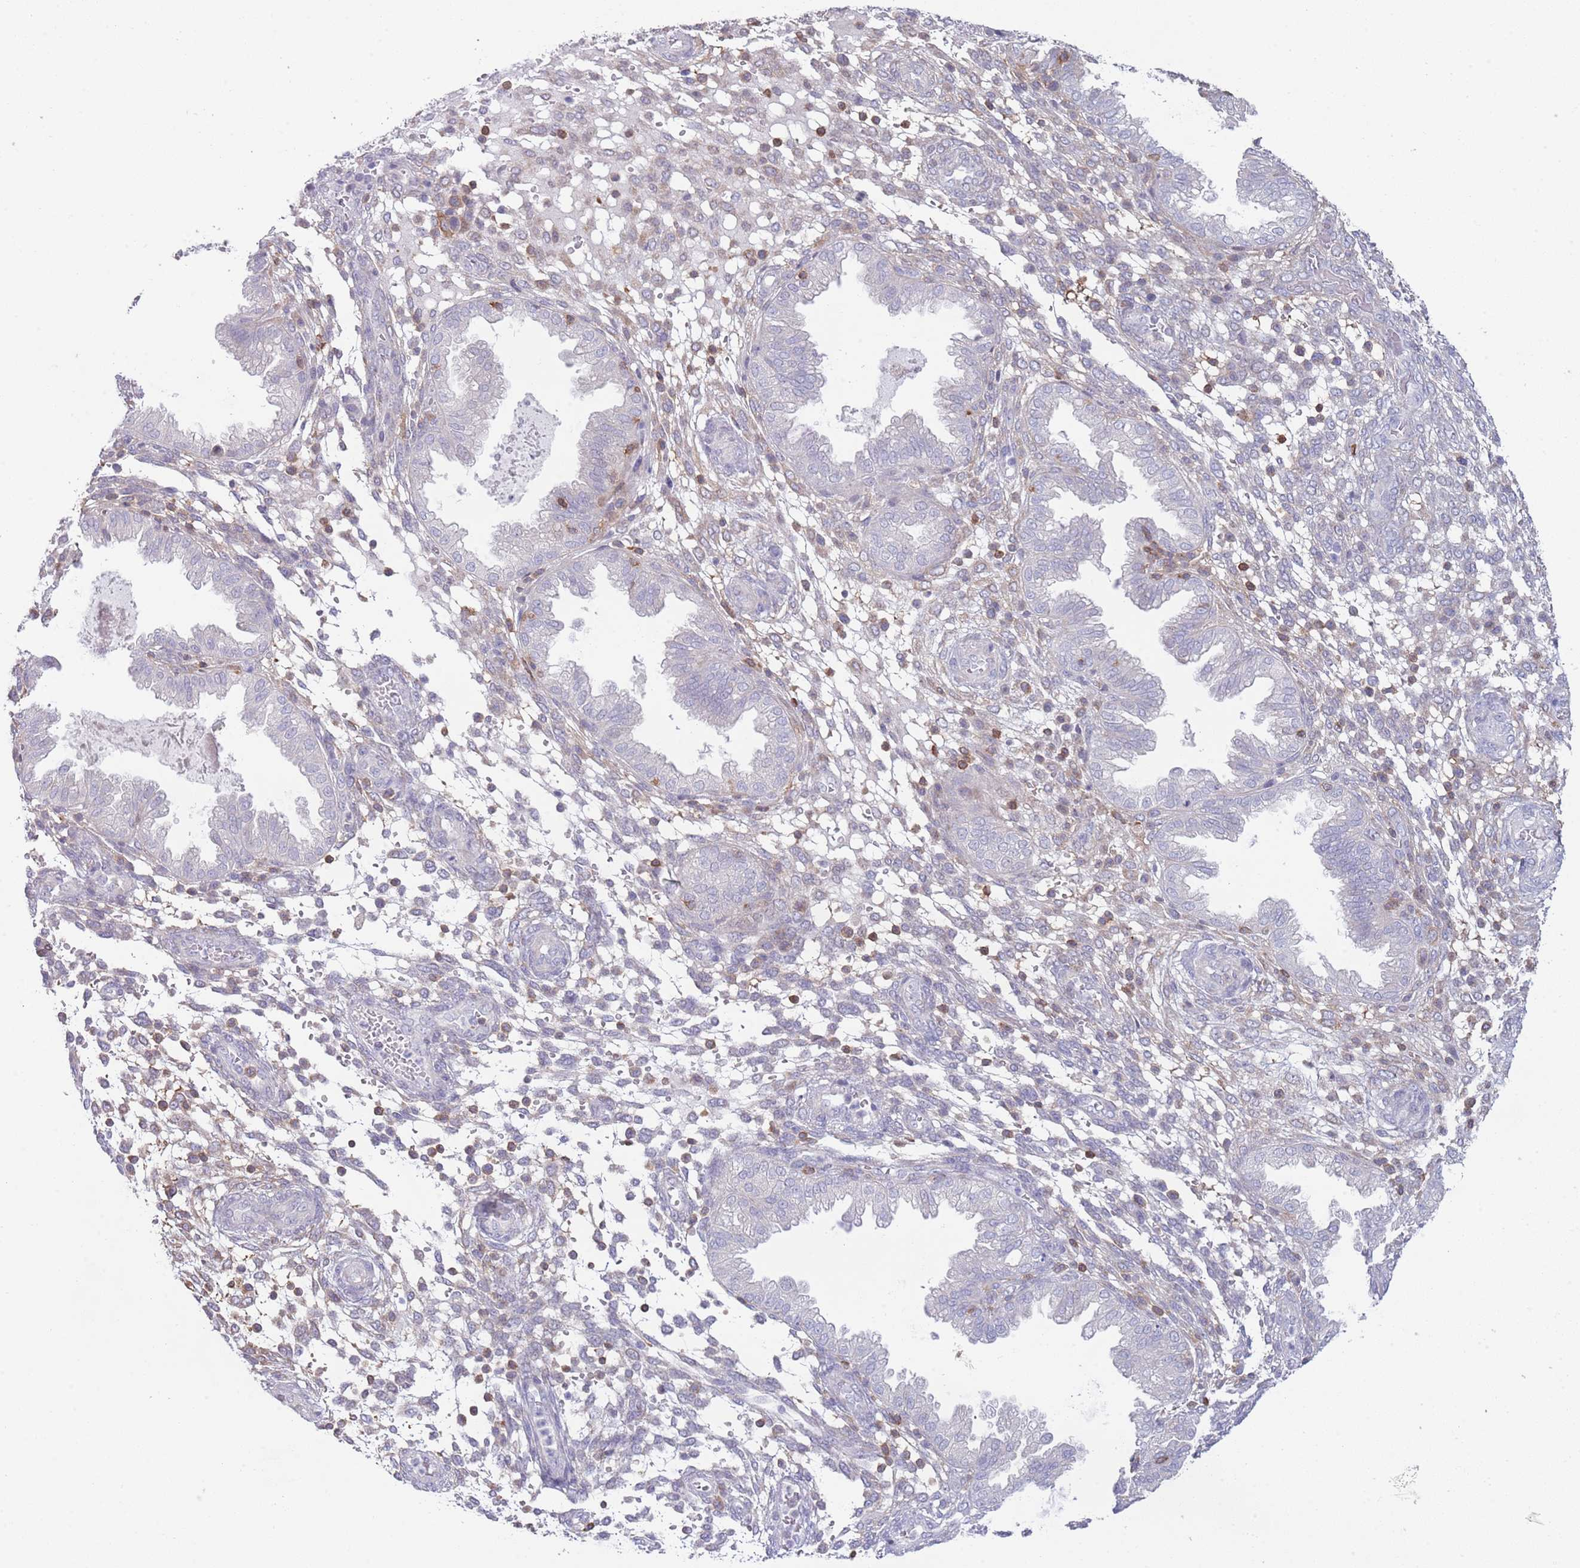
{"staining": {"intensity": "weak", "quantity": "<25%", "location": "cytoplasmic/membranous"}, "tissue": "endometrium", "cell_type": "Cells in endometrial stroma", "image_type": "normal", "snomed": [{"axis": "morphology", "description": "Normal tissue, NOS"}, {"axis": "topography", "description": "Endometrium"}], "caption": "IHC photomicrograph of normal human endometrium stained for a protein (brown), which shows no expression in cells in endometrial stroma. (IHC, brightfield microscopy, high magnification).", "gene": "LPXN", "patient": {"sex": "female", "age": 33}}